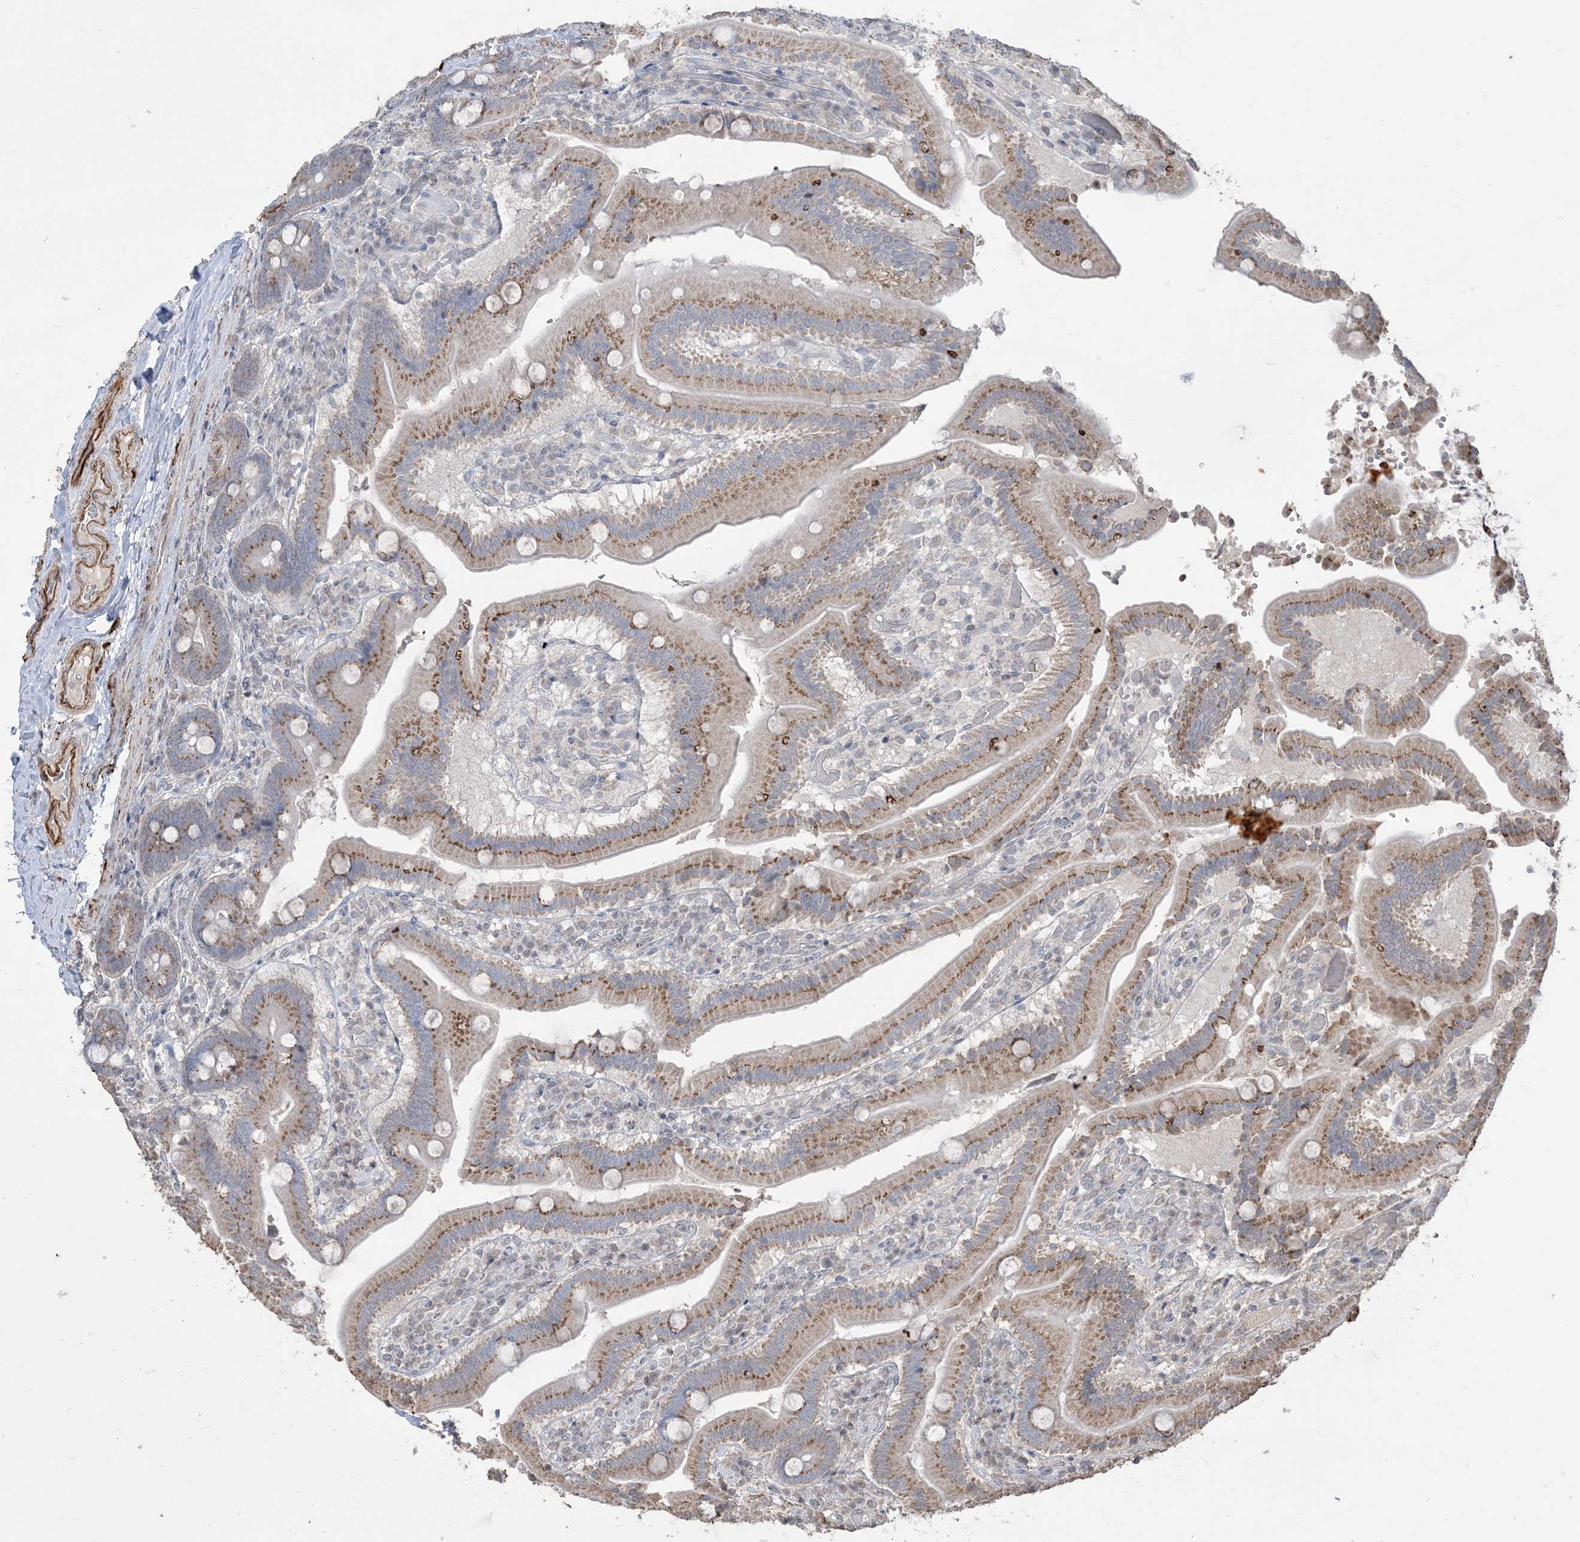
{"staining": {"intensity": "moderate", "quantity": ">75%", "location": "cytoplasmic/membranous"}, "tissue": "duodenum", "cell_type": "Glandular cells", "image_type": "normal", "snomed": [{"axis": "morphology", "description": "Normal tissue, NOS"}, {"axis": "topography", "description": "Duodenum"}], "caption": "Immunohistochemical staining of unremarkable duodenum demonstrates medium levels of moderate cytoplasmic/membranous expression in about >75% of glandular cells. The staining was performed using DAB to visualize the protein expression in brown, while the nuclei were stained in blue with hematoxylin (Magnification: 20x).", "gene": "XRN1", "patient": {"sex": "female", "age": 62}}